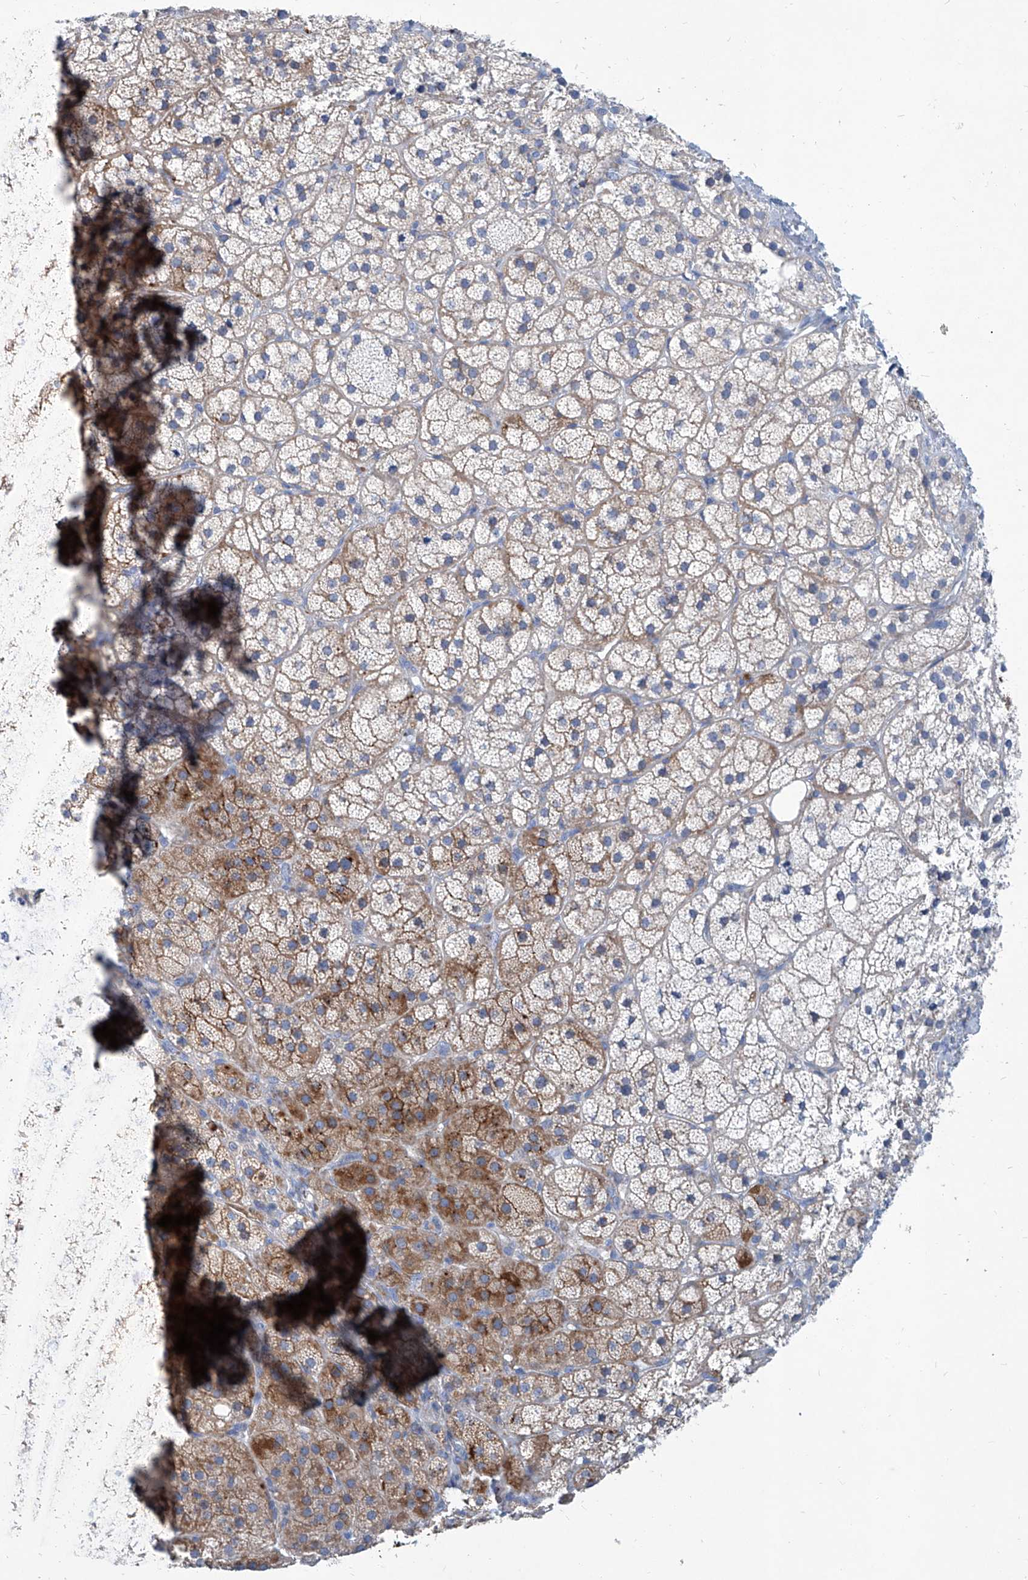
{"staining": {"intensity": "moderate", "quantity": "25%-75%", "location": "cytoplasmic/membranous"}, "tissue": "adrenal gland", "cell_type": "Glandular cells", "image_type": "normal", "snomed": [{"axis": "morphology", "description": "Normal tissue, NOS"}, {"axis": "topography", "description": "Adrenal gland"}], "caption": "The histopathology image shows immunohistochemical staining of unremarkable adrenal gland. There is moderate cytoplasmic/membranous expression is appreciated in about 25%-75% of glandular cells.", "gene": "FPR2", "patient": {"sex": "female", "age": 44}}